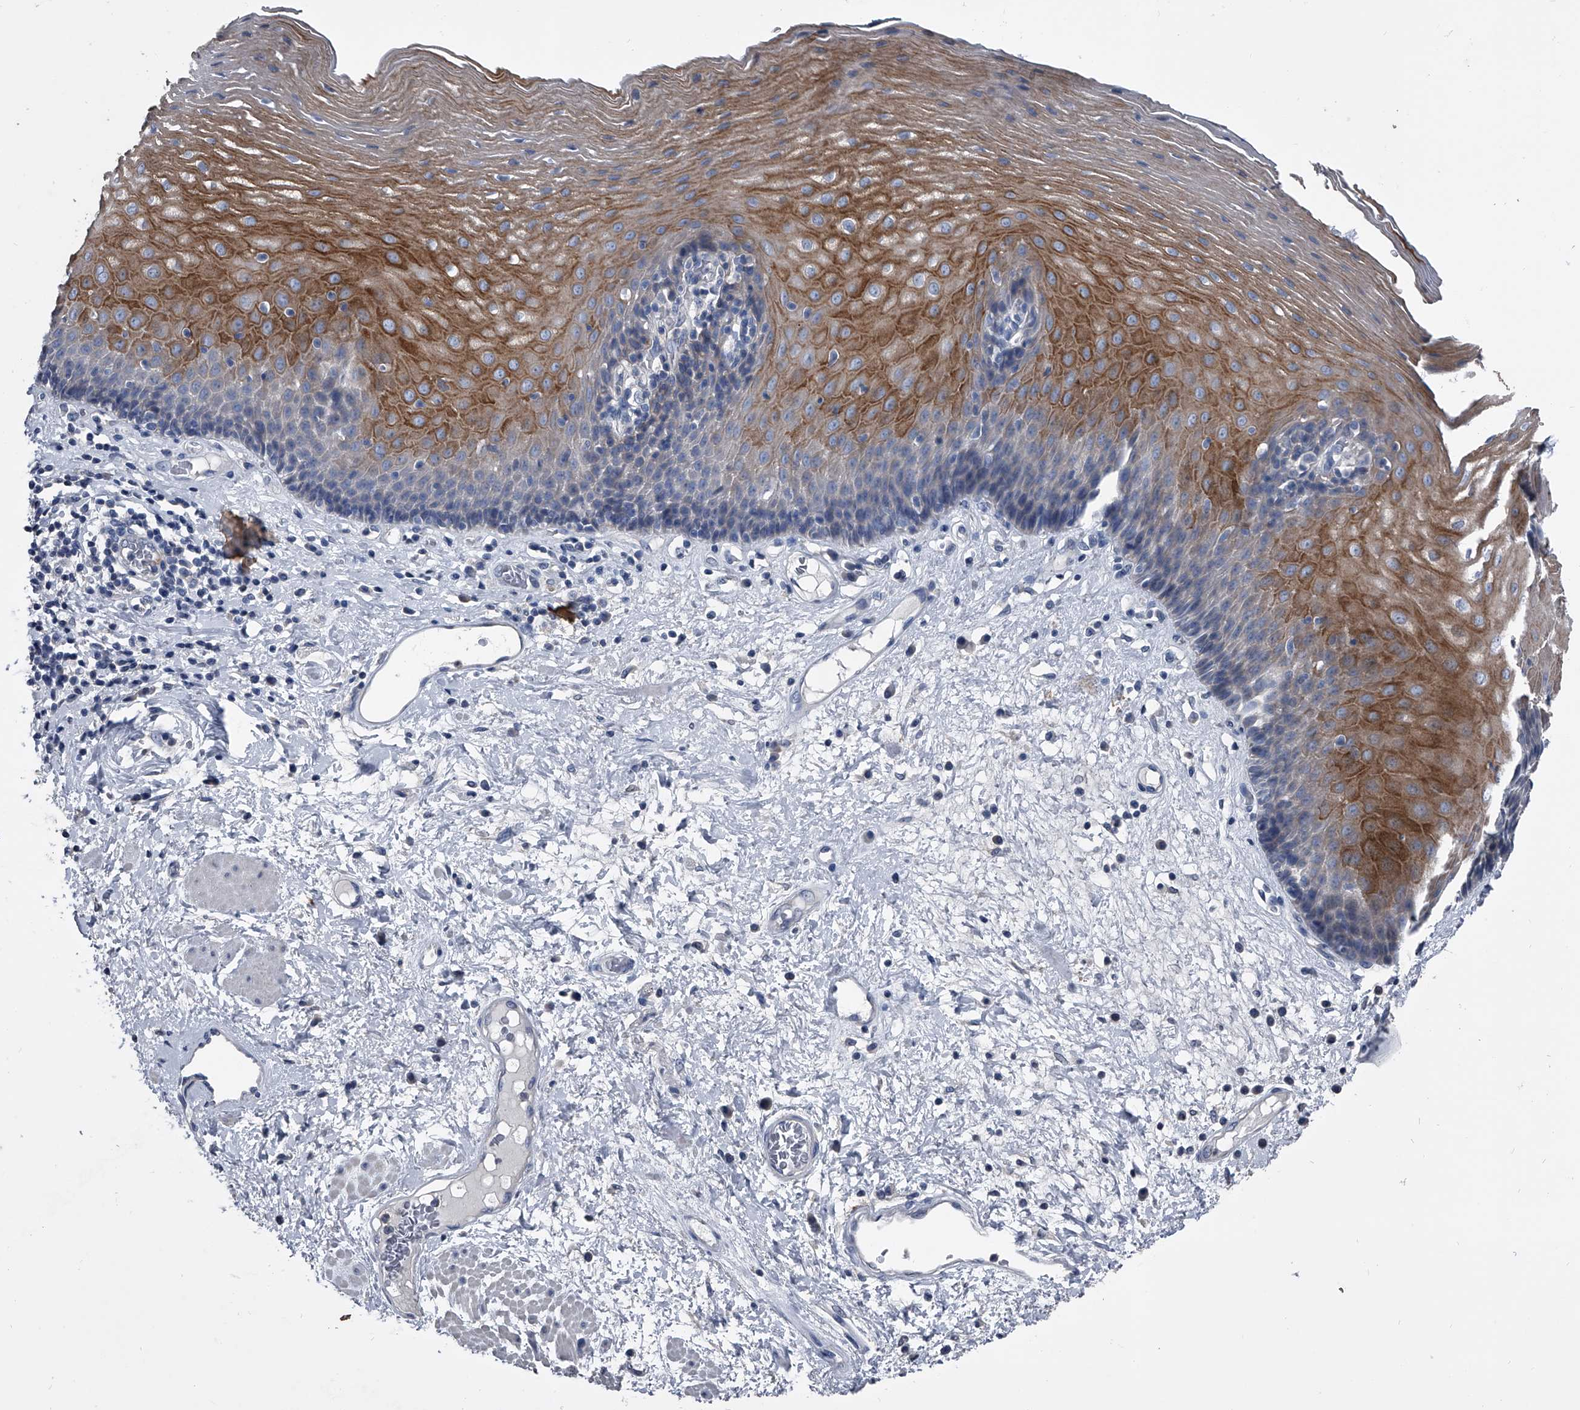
{"staining": {"intensity": "moderate", "quantity": ">75%", "location": "cytoplasmic/membranous"}, "tissue": "esophagus", "cell_type": "Squamous epithelial cells", "image_type": "normal", "snomed": [{"axis": "morphology", "description": "Normal tissue, NOS"}, {"axis": "morphology", "description": "Adenocarcinoma, NOS"}, {"axis": "topography", "description": "Esophagus"}], "caption": "A brown stain highlights moderate cytoplasmic/membranous expression of a protein in squamous epithelial cells of benign human esophagus.", "gene": "KIF13A", "patient": {"sex": "male", "age": 62}}